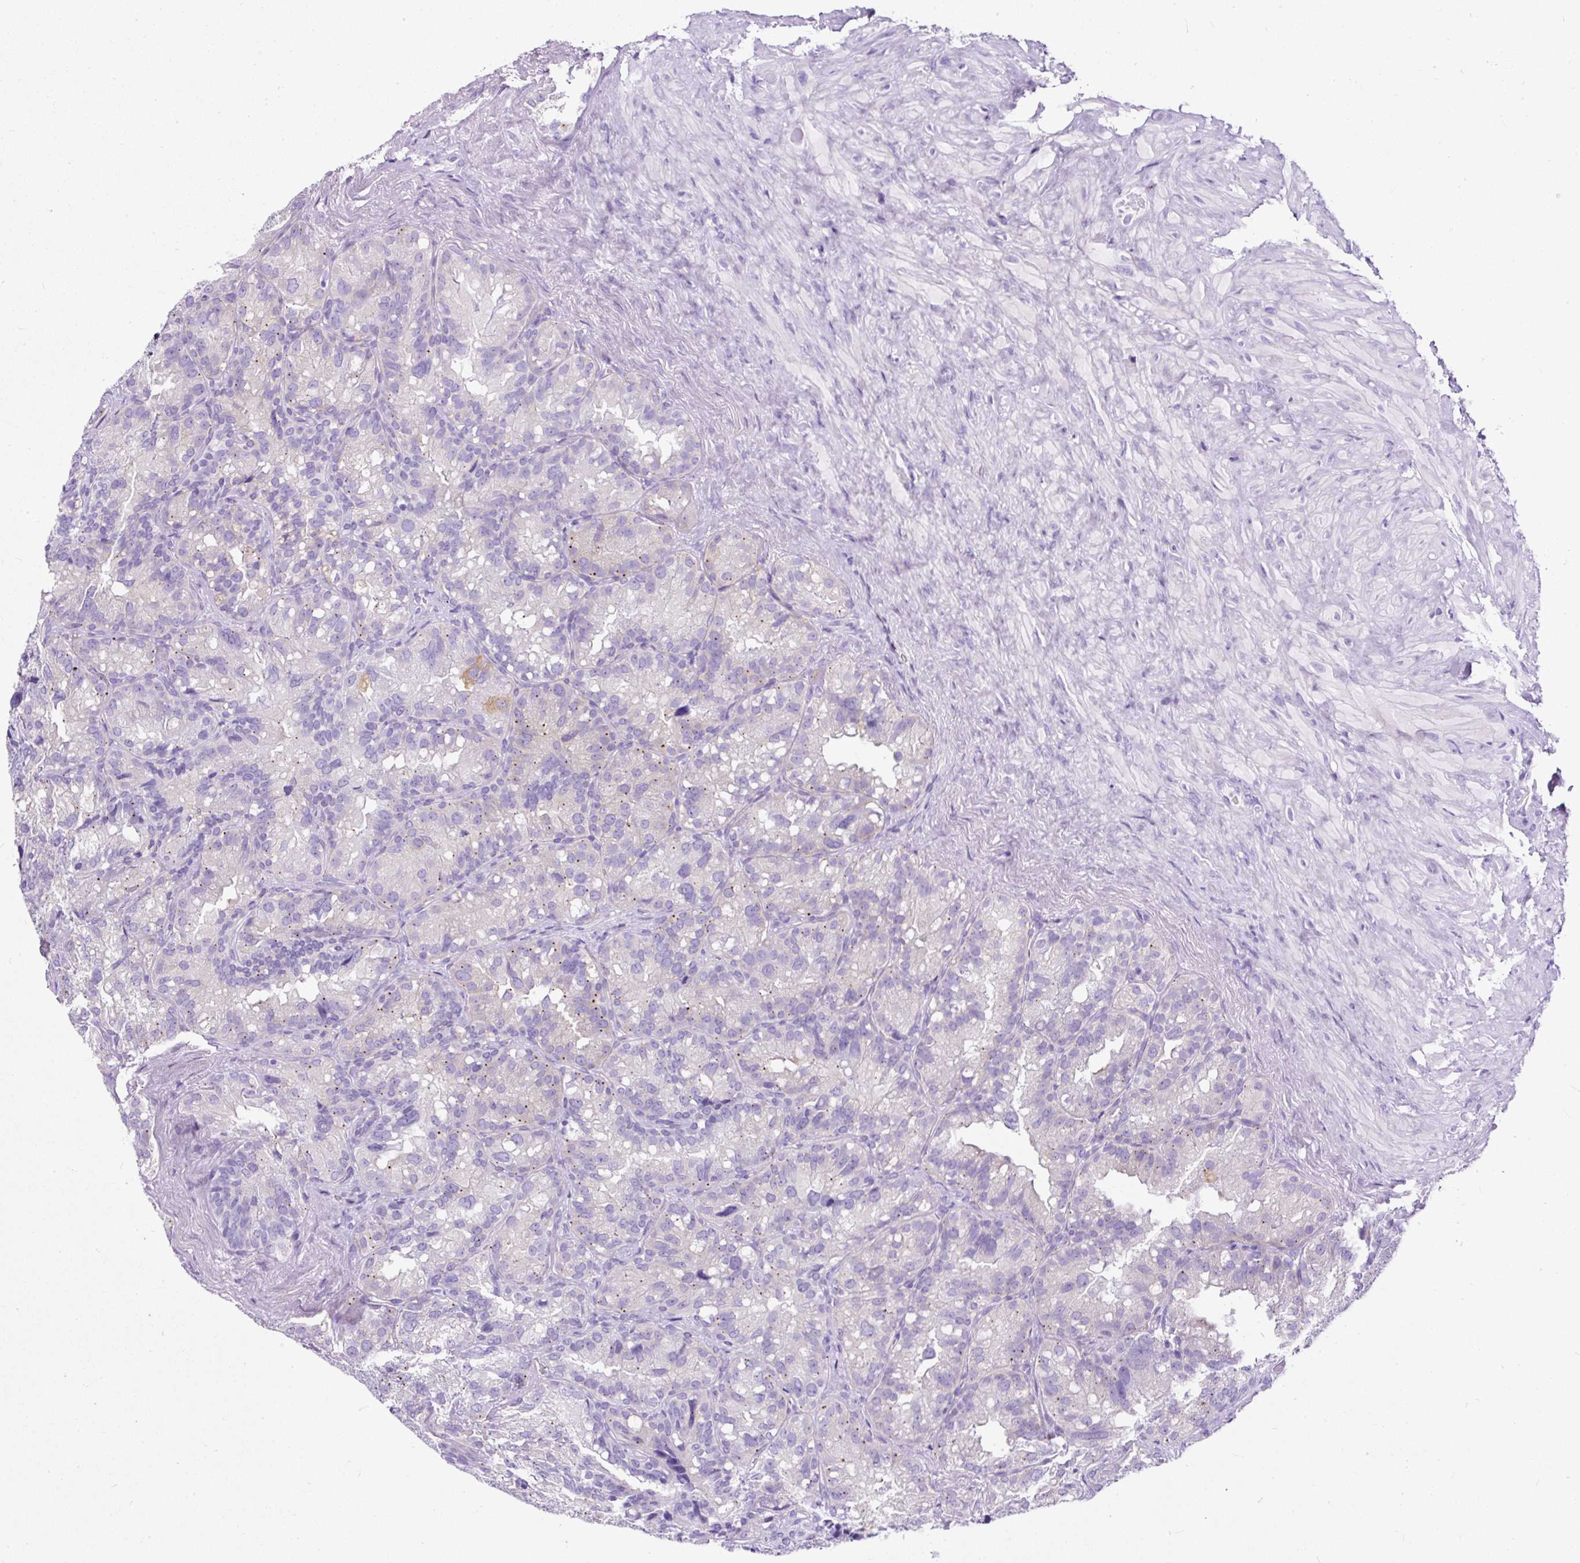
{"staining": {"intensity": "negative", "quantity": "none", "location": "none"}, "tissue": "seminal vesicle", "cell_type": "Glandular cells", "image_type": "normal", "snomed": [{"axis": "morphology", "description": "Normal tissue, NOS"}, {"axis": "topography", "description": "Seminal veicle"}], "caption": "Seminal vesicle was stained to show a protein in brown. There is no significant positivity in glandular cells. (DAB IHC visualized using brightfield microscopy, high magnification).", "gene": "STOX2", "patient": {"sex": "male", "age": 69}}